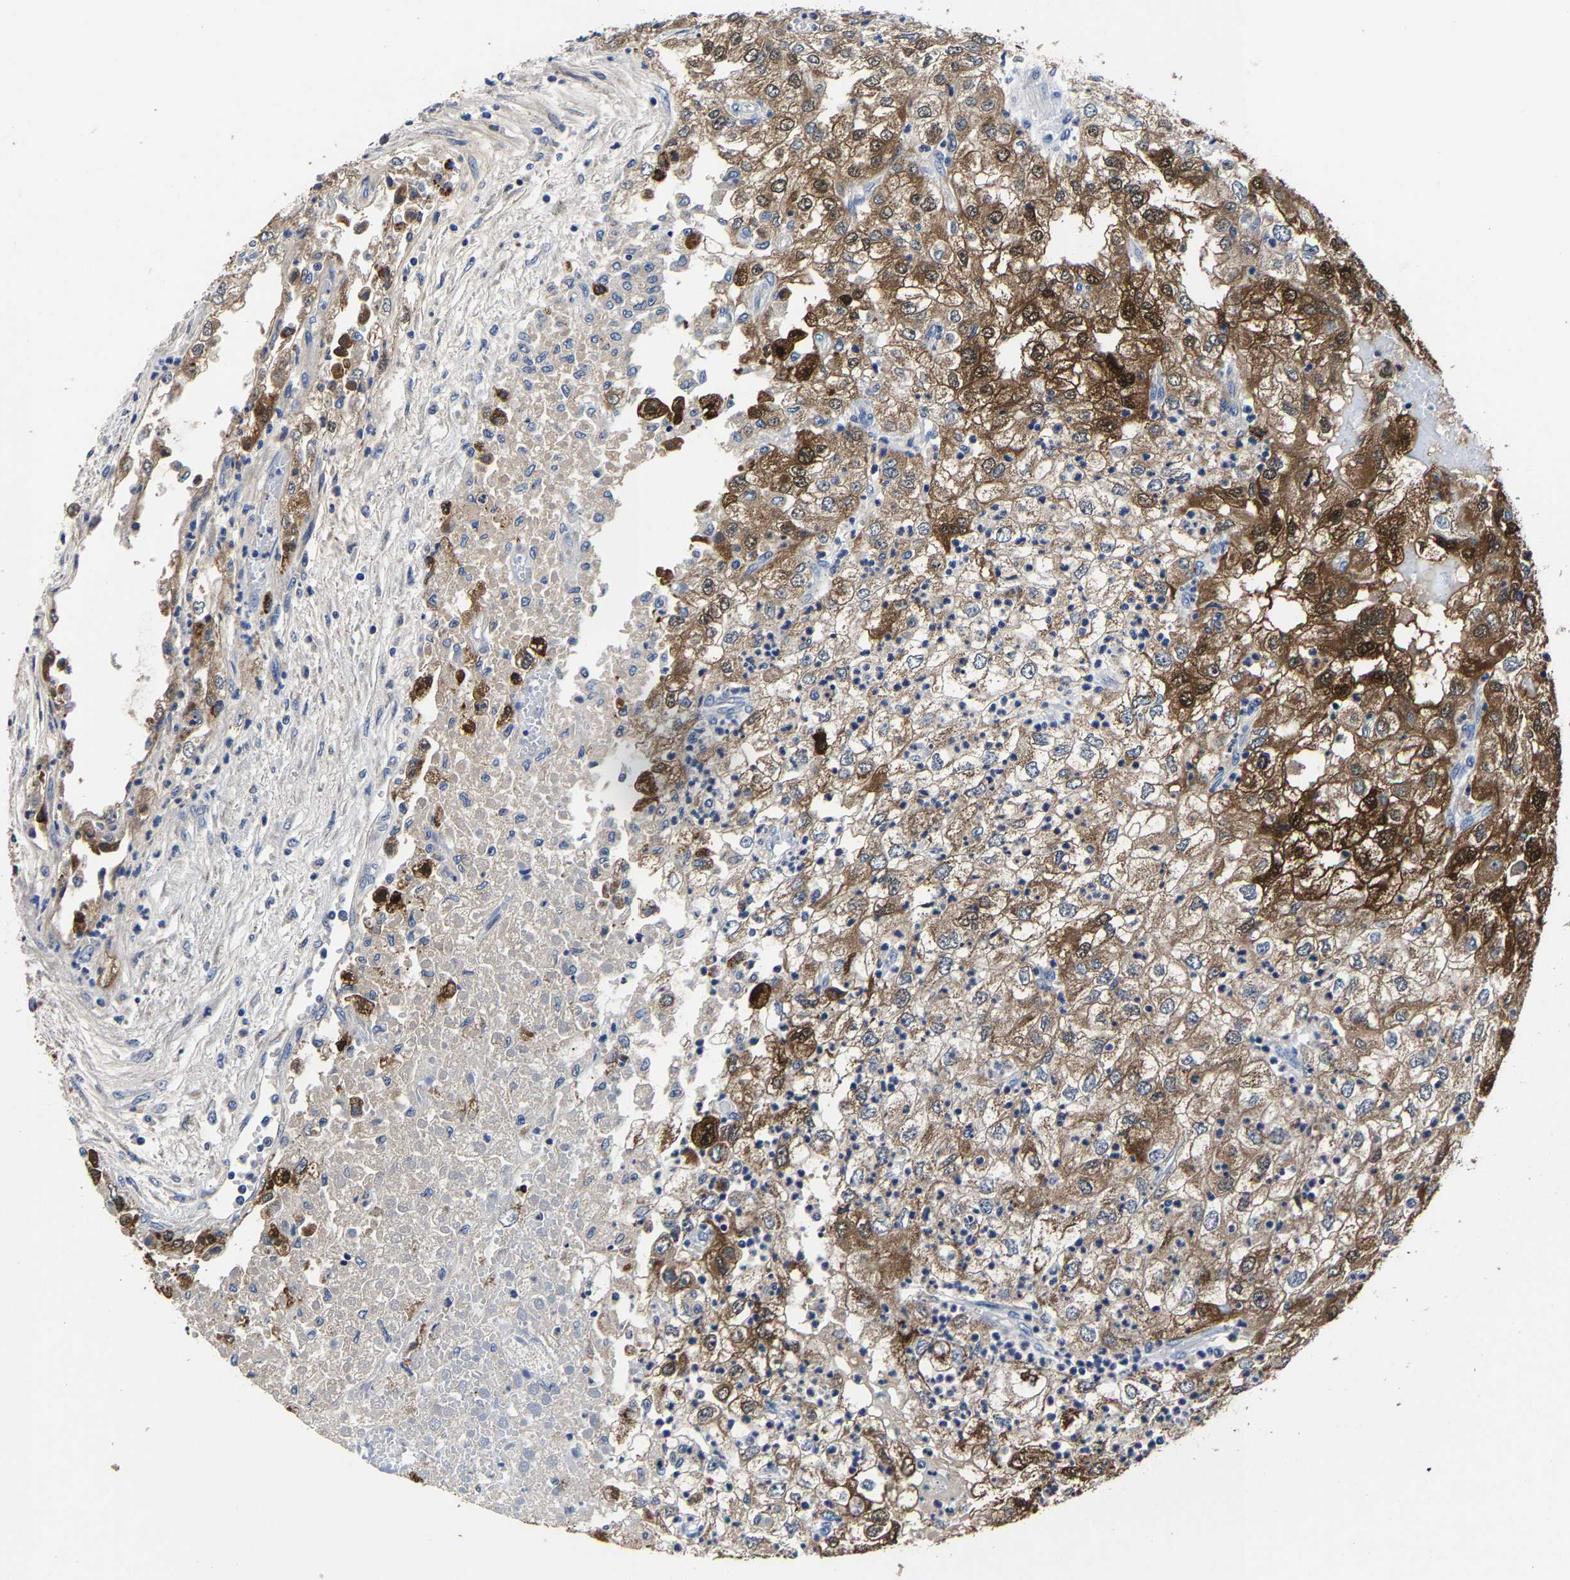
{"staining": {"intensity": "strong", "quantity": "25%-75%", "location": "cytoplasmic/membranous"}, "tissue": "renal cancer", "cell_type": "Tumor cells", "image_type": "cancer", "snomed": [{"axis": "morphology", "description": "Adenocarcinoma, NOS"}, {"axis": "topography", "description": "Kidney"}], "caption": "Human adenocarcinoma (renal) stained with a protein marker reveals strong staining in tumor cells.", "gene": "PSPH", "patient": {"sex": "female", "age": 54}}